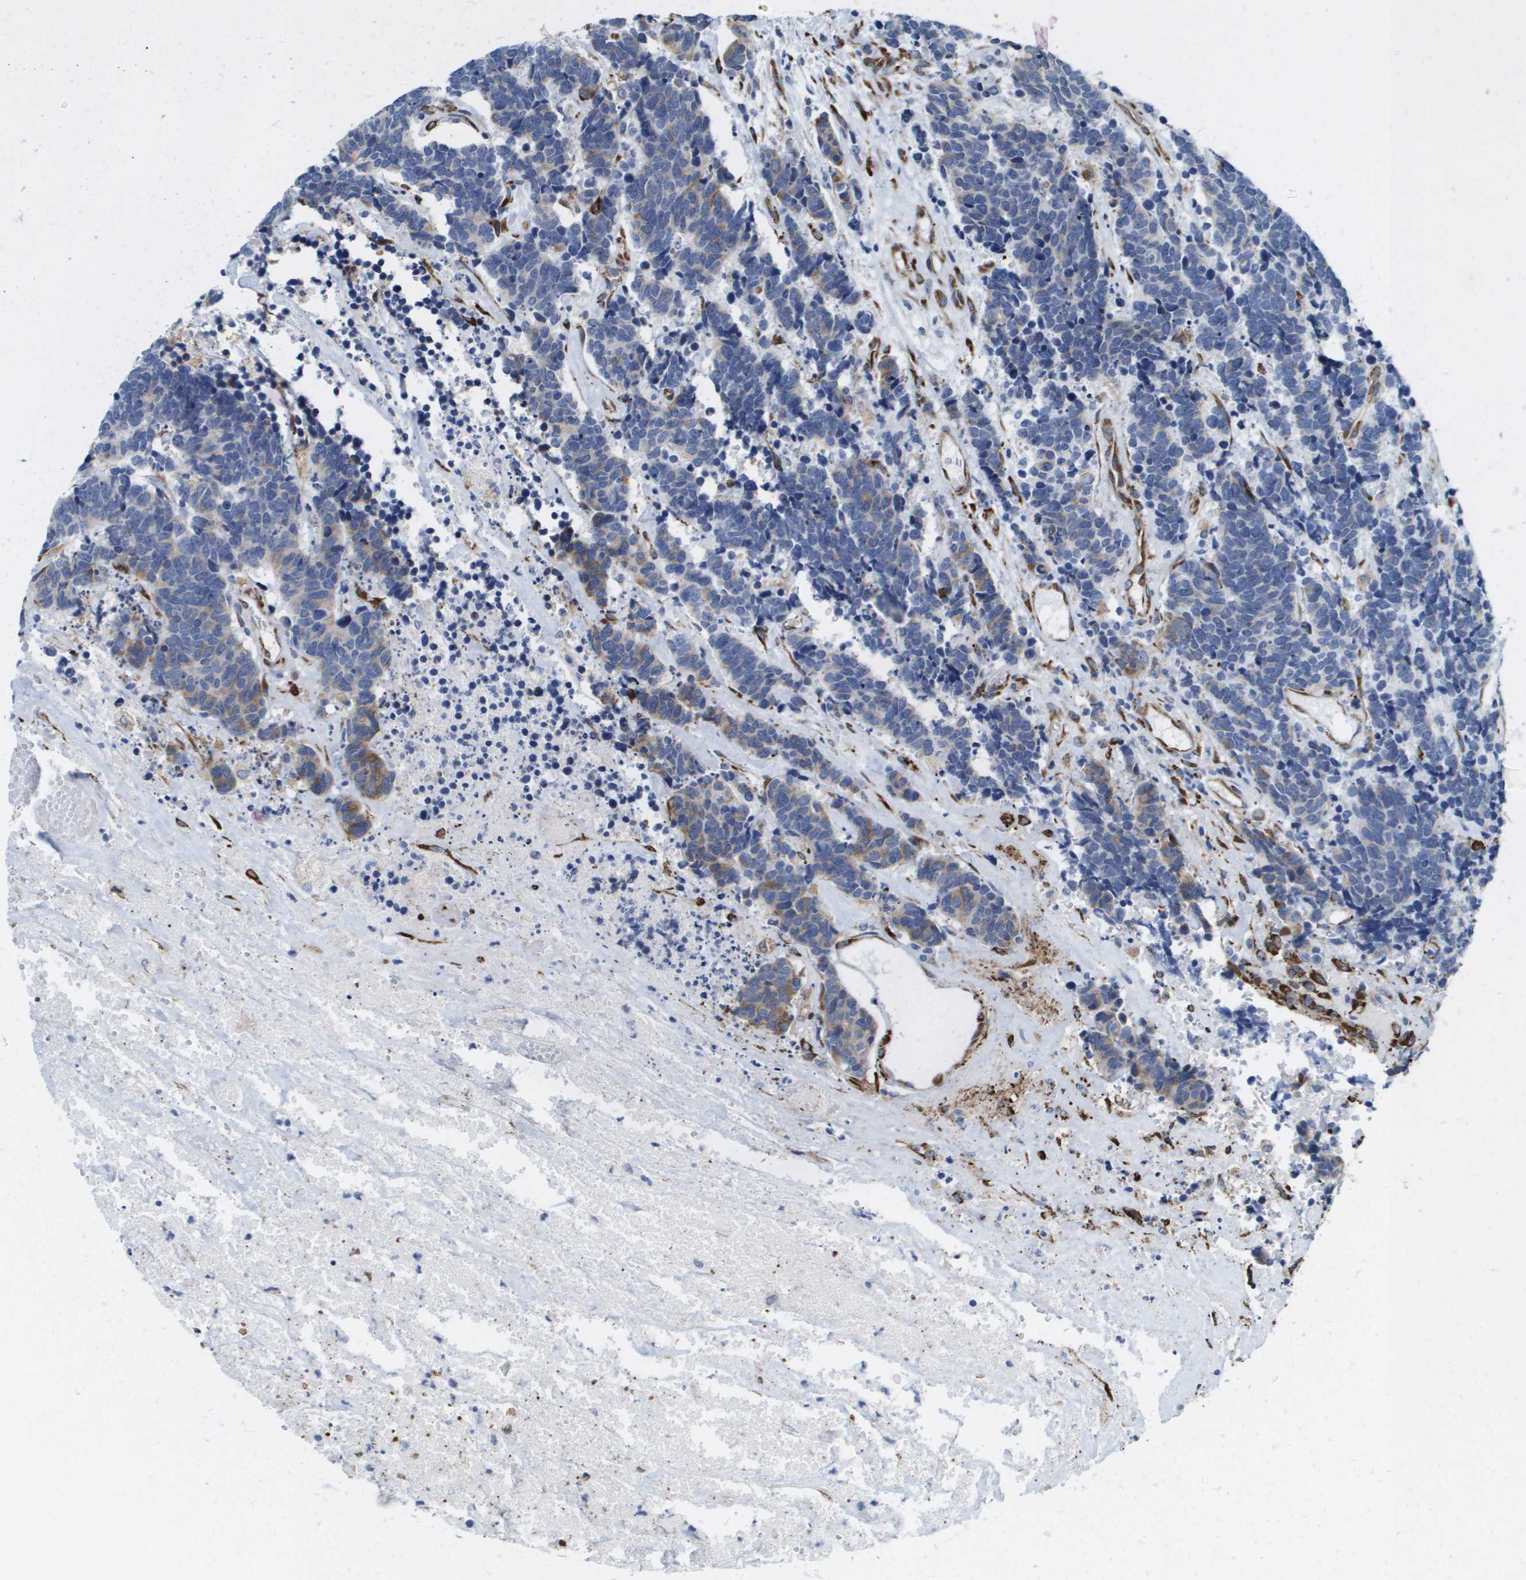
{"staining": {"intensity": "moderate", "quantity": "<25%", "location": "cytoplasmic/membranous"}, "tissue": "carcinoid", "cell_type": "Tumor cells", "image_type": "cancer", "snomed": [{"axis": "morphology", "description": "Carcinoma, NOS"}, {"axis": "morphology", "description": "Carcinoid, malignant, NOS"}, {"axis": "topography", "description": "Urinary bladder"}], "caption": "Protein expression analysis of human carcinoma reveals moderate cytoplasmic/membranous positivity in about <25% of tumor cells.", "gene": "ST3GAL2", "patient": {"sex": "male", "age": 57}}